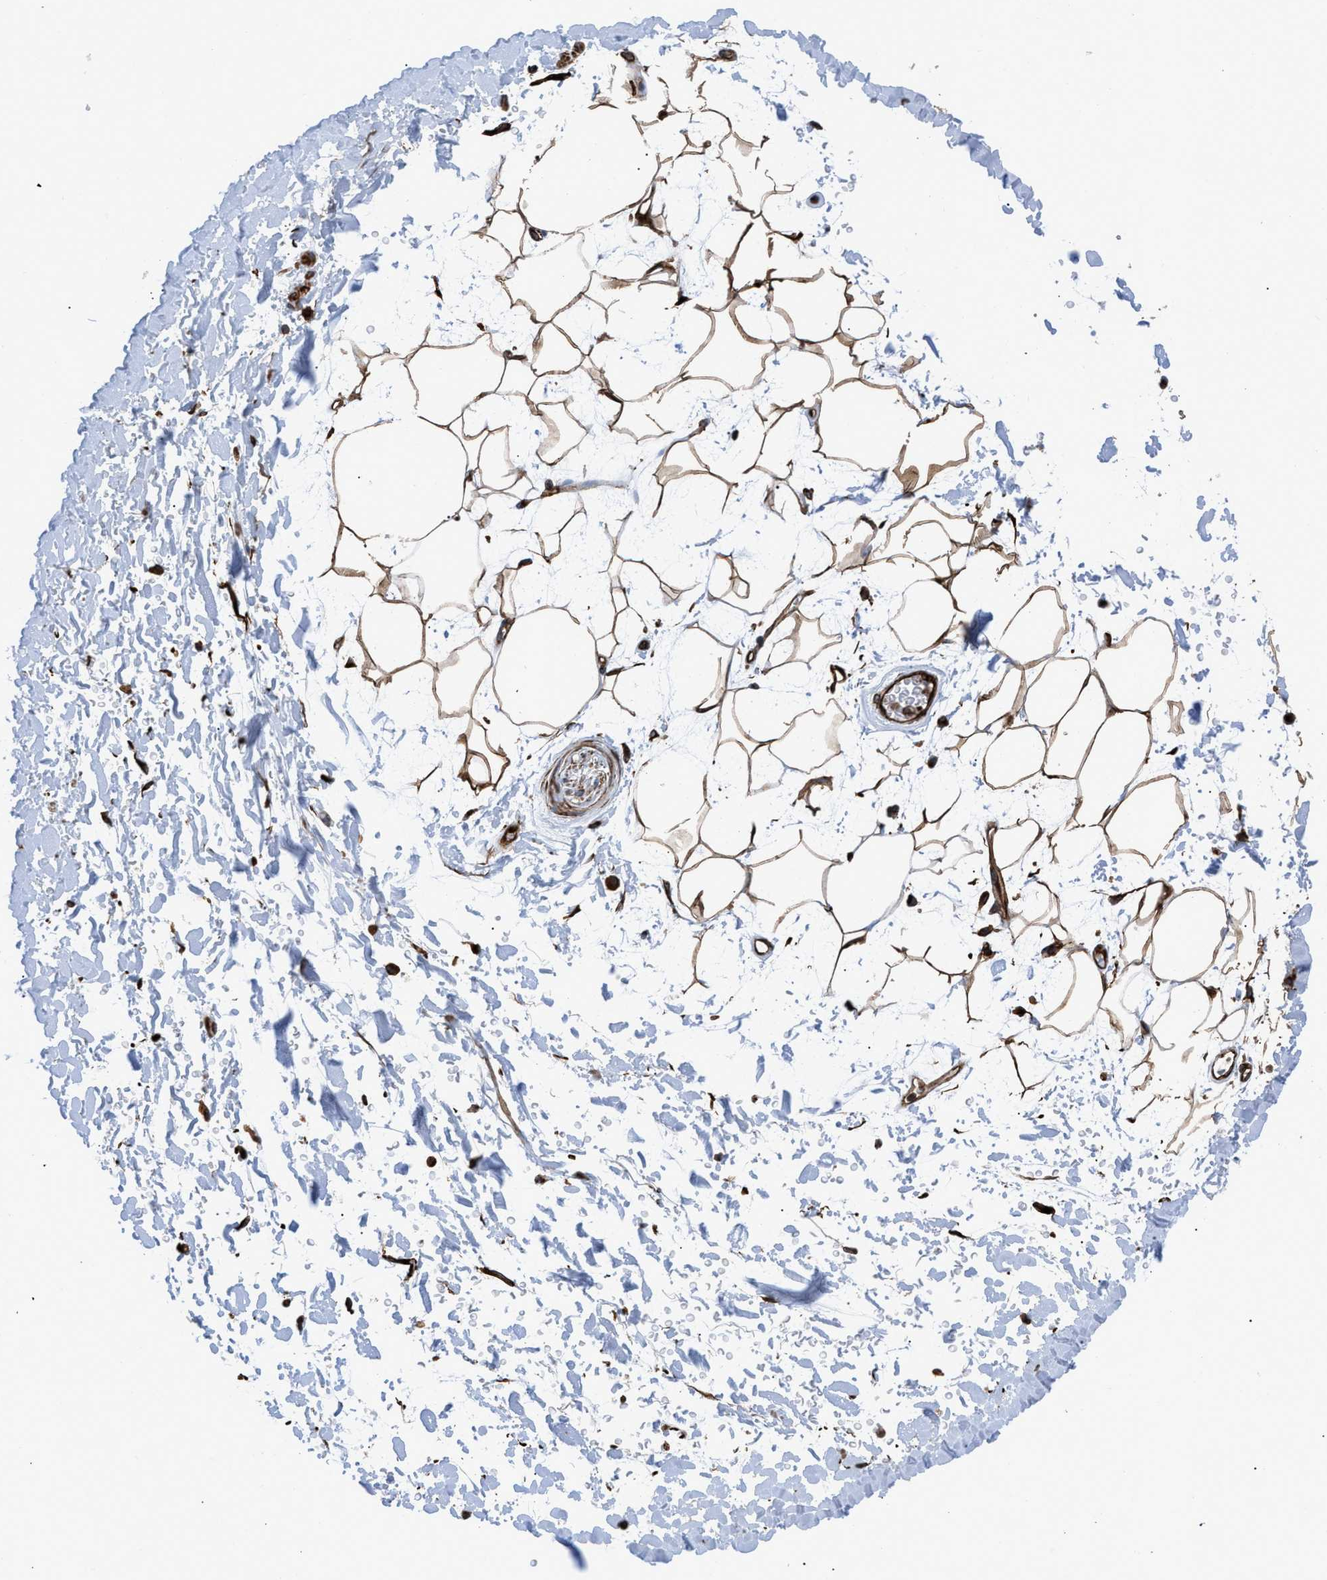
{"staining": {"intensity": "moderate", "quantity": ">75%", "location": "cytoplasmic/membranous"}, "tissue": "adipose tissue", "cell_type": "Adipocytes", "image_type": "normal", "snomed": [{"axis": "morphology", "description": "Normal tissue, NOS"}, {"axis": "topography", "description": "Soft tissue"}], "caption": "Benign adipose tissue exhibits moderate cytoplasmic/membranous staining in about >75% of adipocytes.", "gene": "PTPRE", "patient": {"sex": "male", "age": 72}}